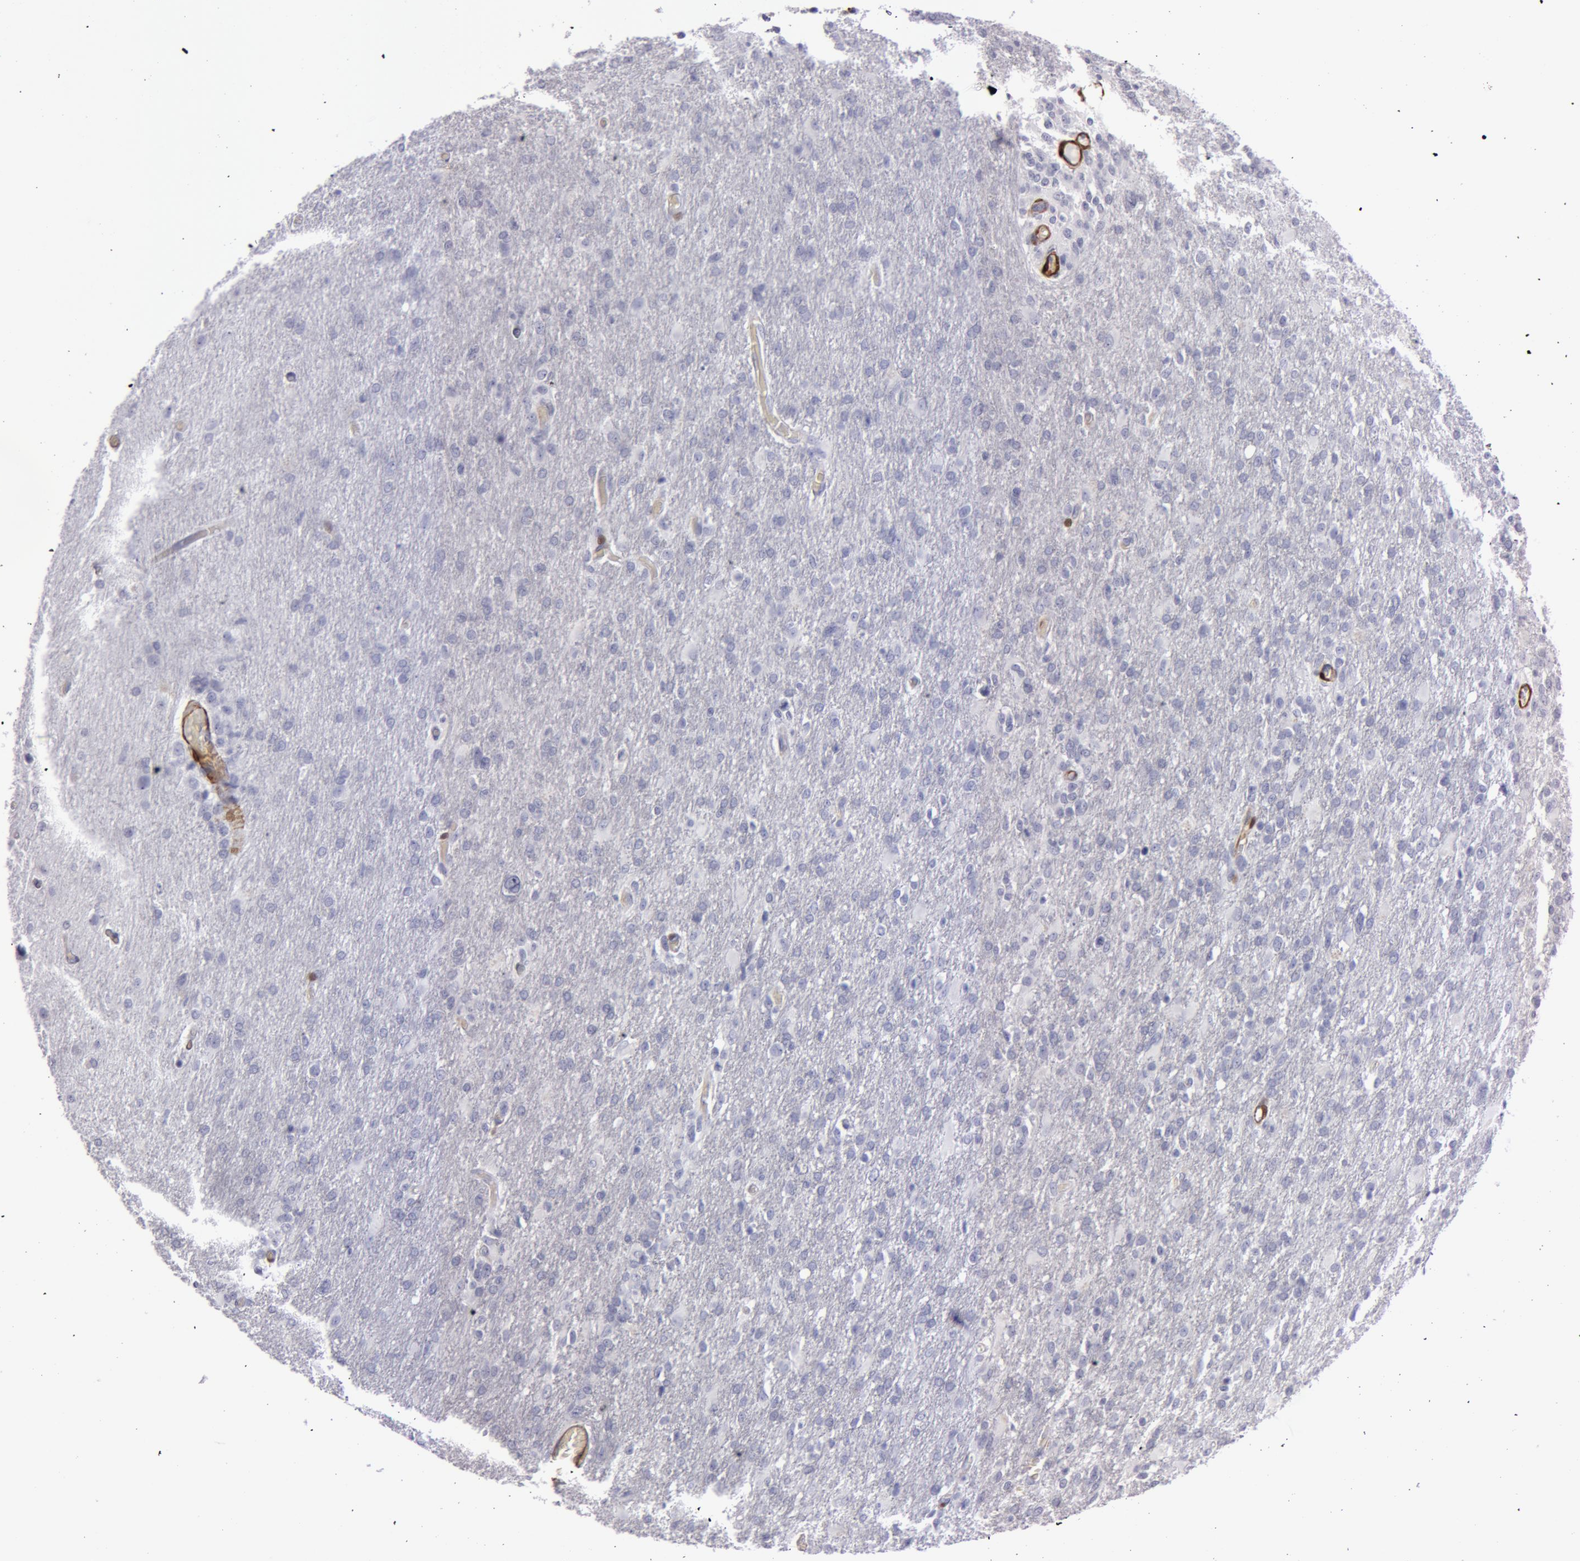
{"staining": {"intensity": "negative", "quantity": "none", "location": "none"}, "tissue": "glioma", "cell_type": "Tumor cells", "image_type": "cancer", "snomed": [{"axis": "morphology", "description": "Glioma, malignant, High grade"}, {"axis": "topography", "description": "Brain"}], "caption": "Immunohistochemistry (IHC) micrograph of high-grade glioma (malignant) stained for a protein (brown), which displays no expression in tumor cells. (DAB immunohistochemistry (IHC), high magnification).", "gene": "TAGLN", "patient": {"sex": "male", "age": 68}}